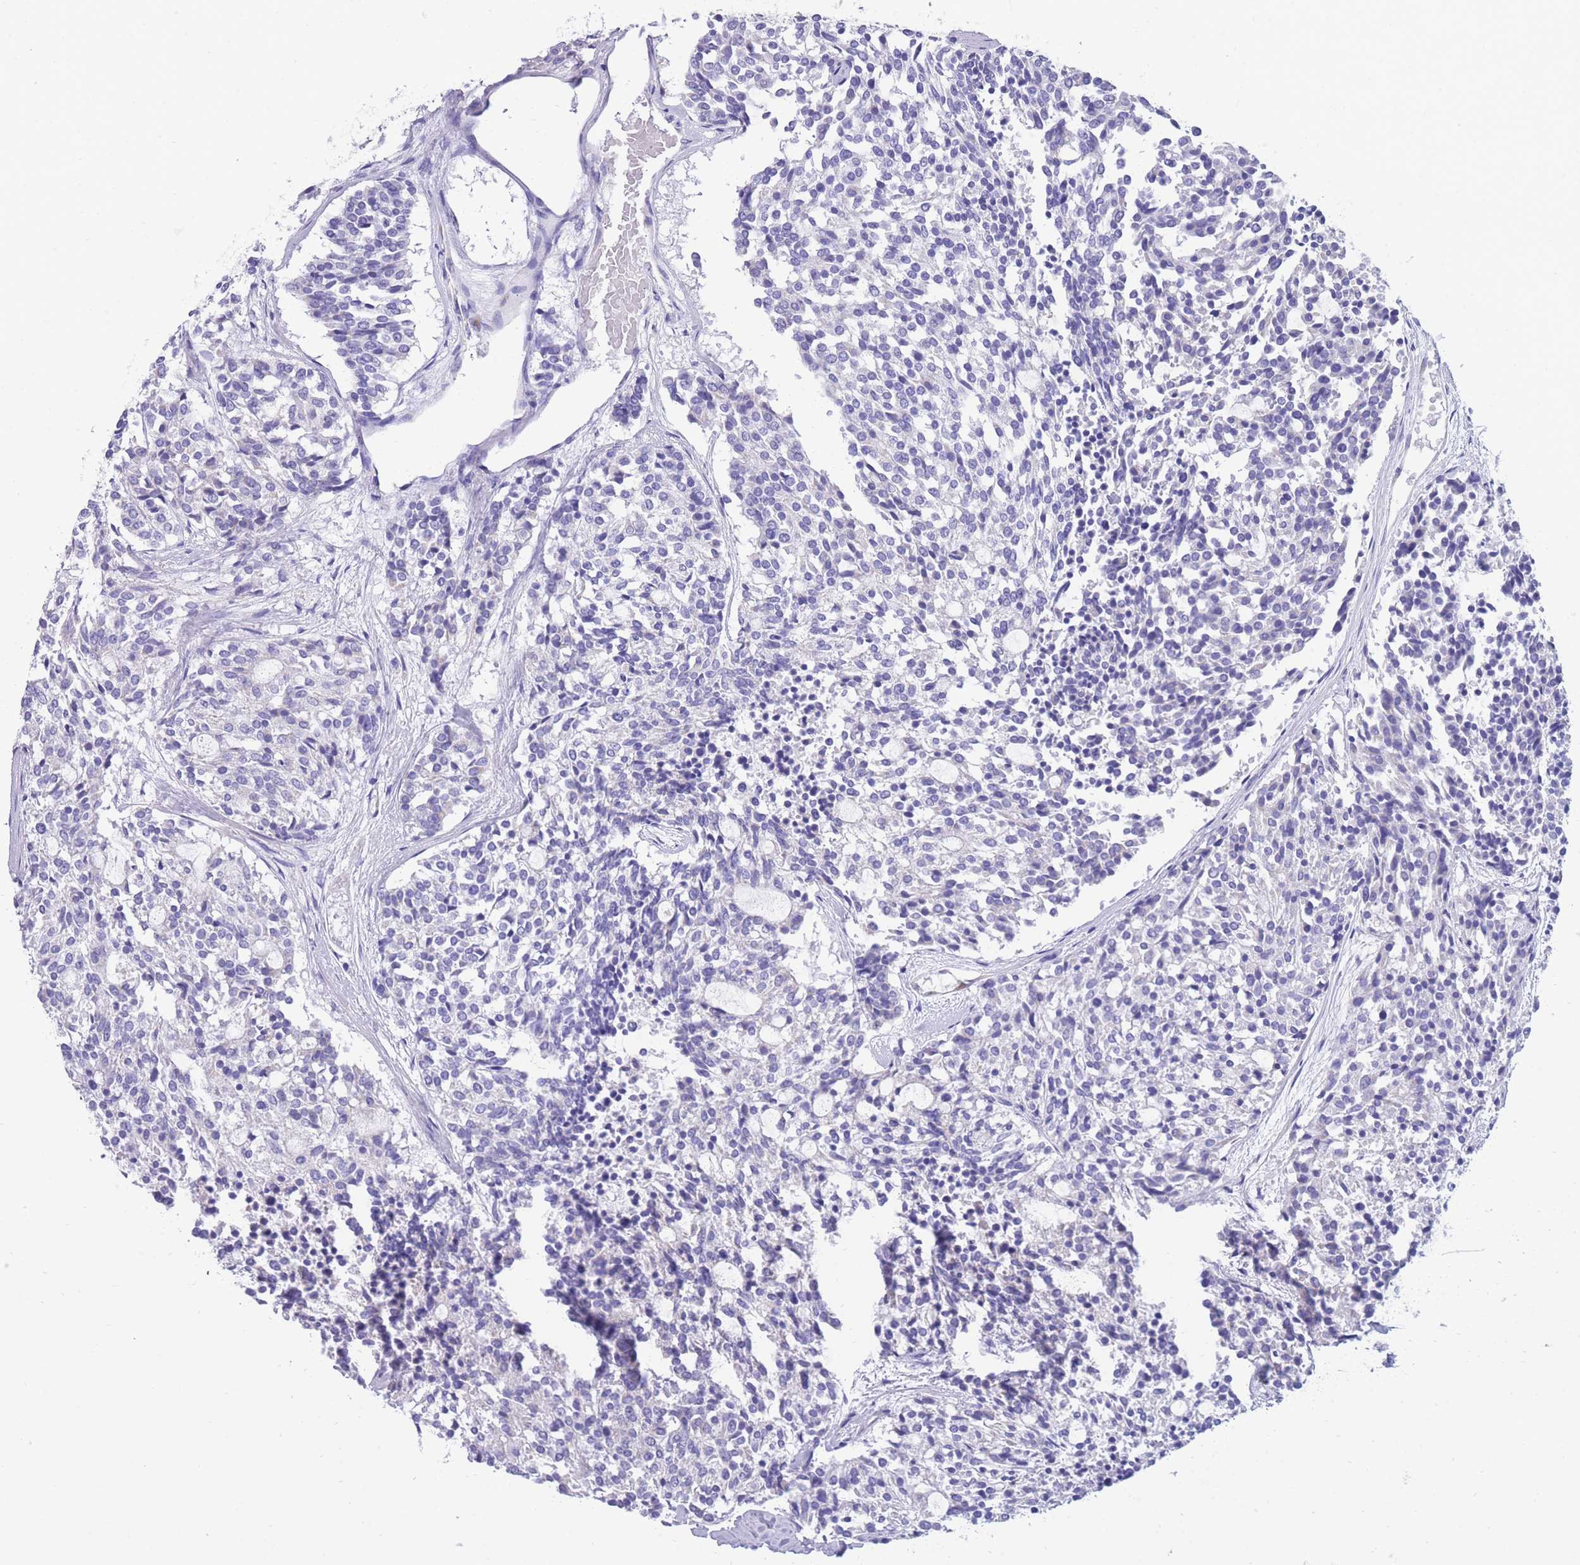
{"staining": {"intensity": "negative", "quantity": "none", "location": "none"}, "tissue": "carcinoid", "cell_type": "Tumor cells", "image_type": "cancer", "snomed": [{"axis": "morphology", "description": "Carcinoid, malignant, NOS"}, {"axis": "topography", "description": "Pancreas"}], "caption": "Immunohistochemistry (IHC) photomicrograph of neoplastic tissue: carcinoid stained with DAB (3,3'-diaminobenzidine) displays no significant protein staining in tumor cells.", "gene": "INTS2", "patient": {"sex": "female", "age": 54}}